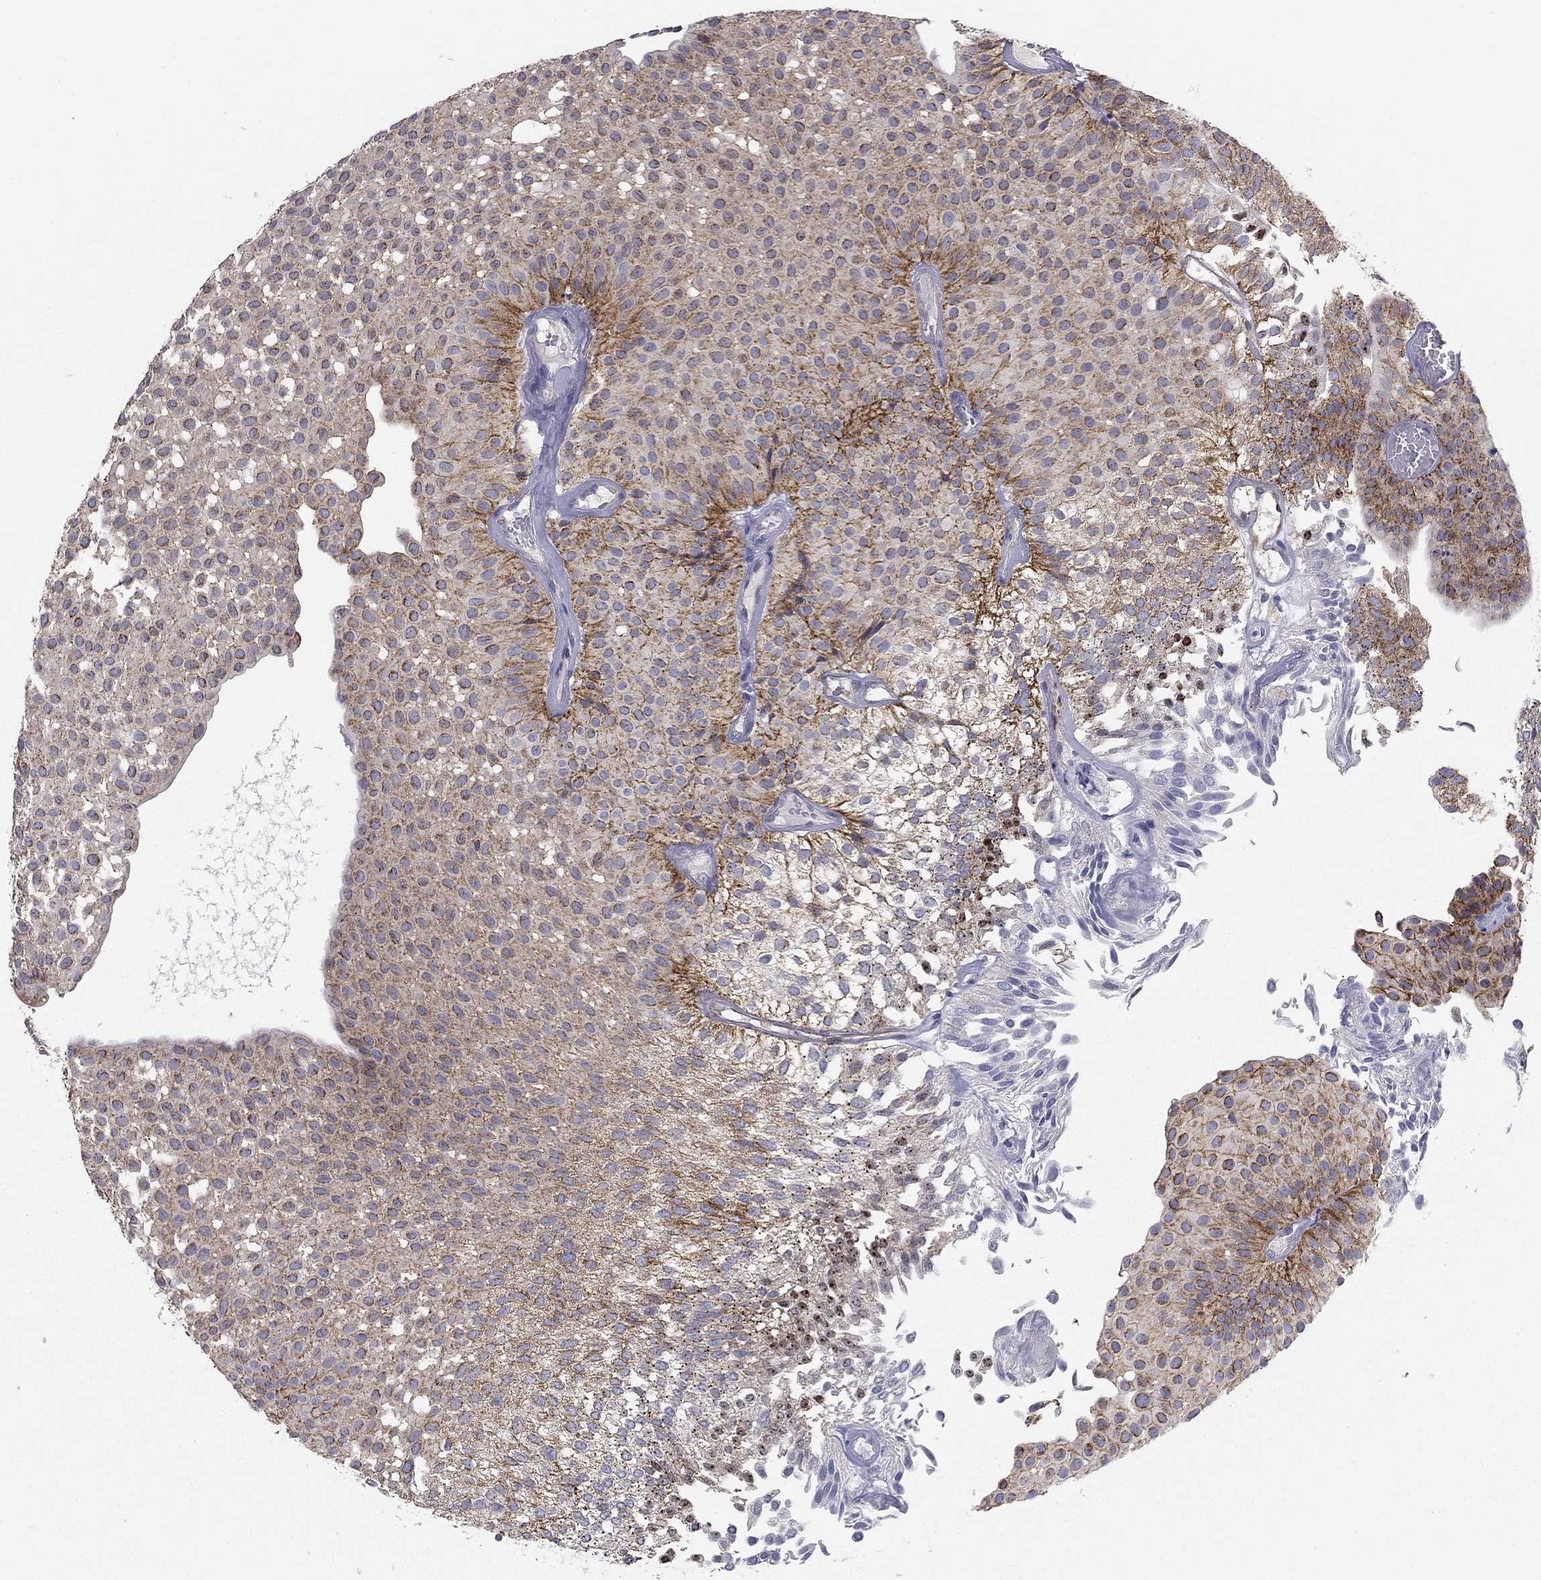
{"staining": {"intensity": "strong", "quantity": "25%-75%", "location": "cytoplasmic/membranous"}, "tissue": "urothelial cancer", "cell_type": "Tumor cells", "image_type": "cancer", "snomed": [{"axis": "morphology", "description": "Urothelial carcinoma, Low grade"}, {"axis": "topography", "description": "Urinary bladder"}], "caption": "Immunohistochemical staining of urothelial cancer shows high levels of strong cytoplasmic/membranous protein expression in about 25%-75% of tumor cells.", "gene": "SEPTIN3", "patient": {"sex": "male", "age": 64}}